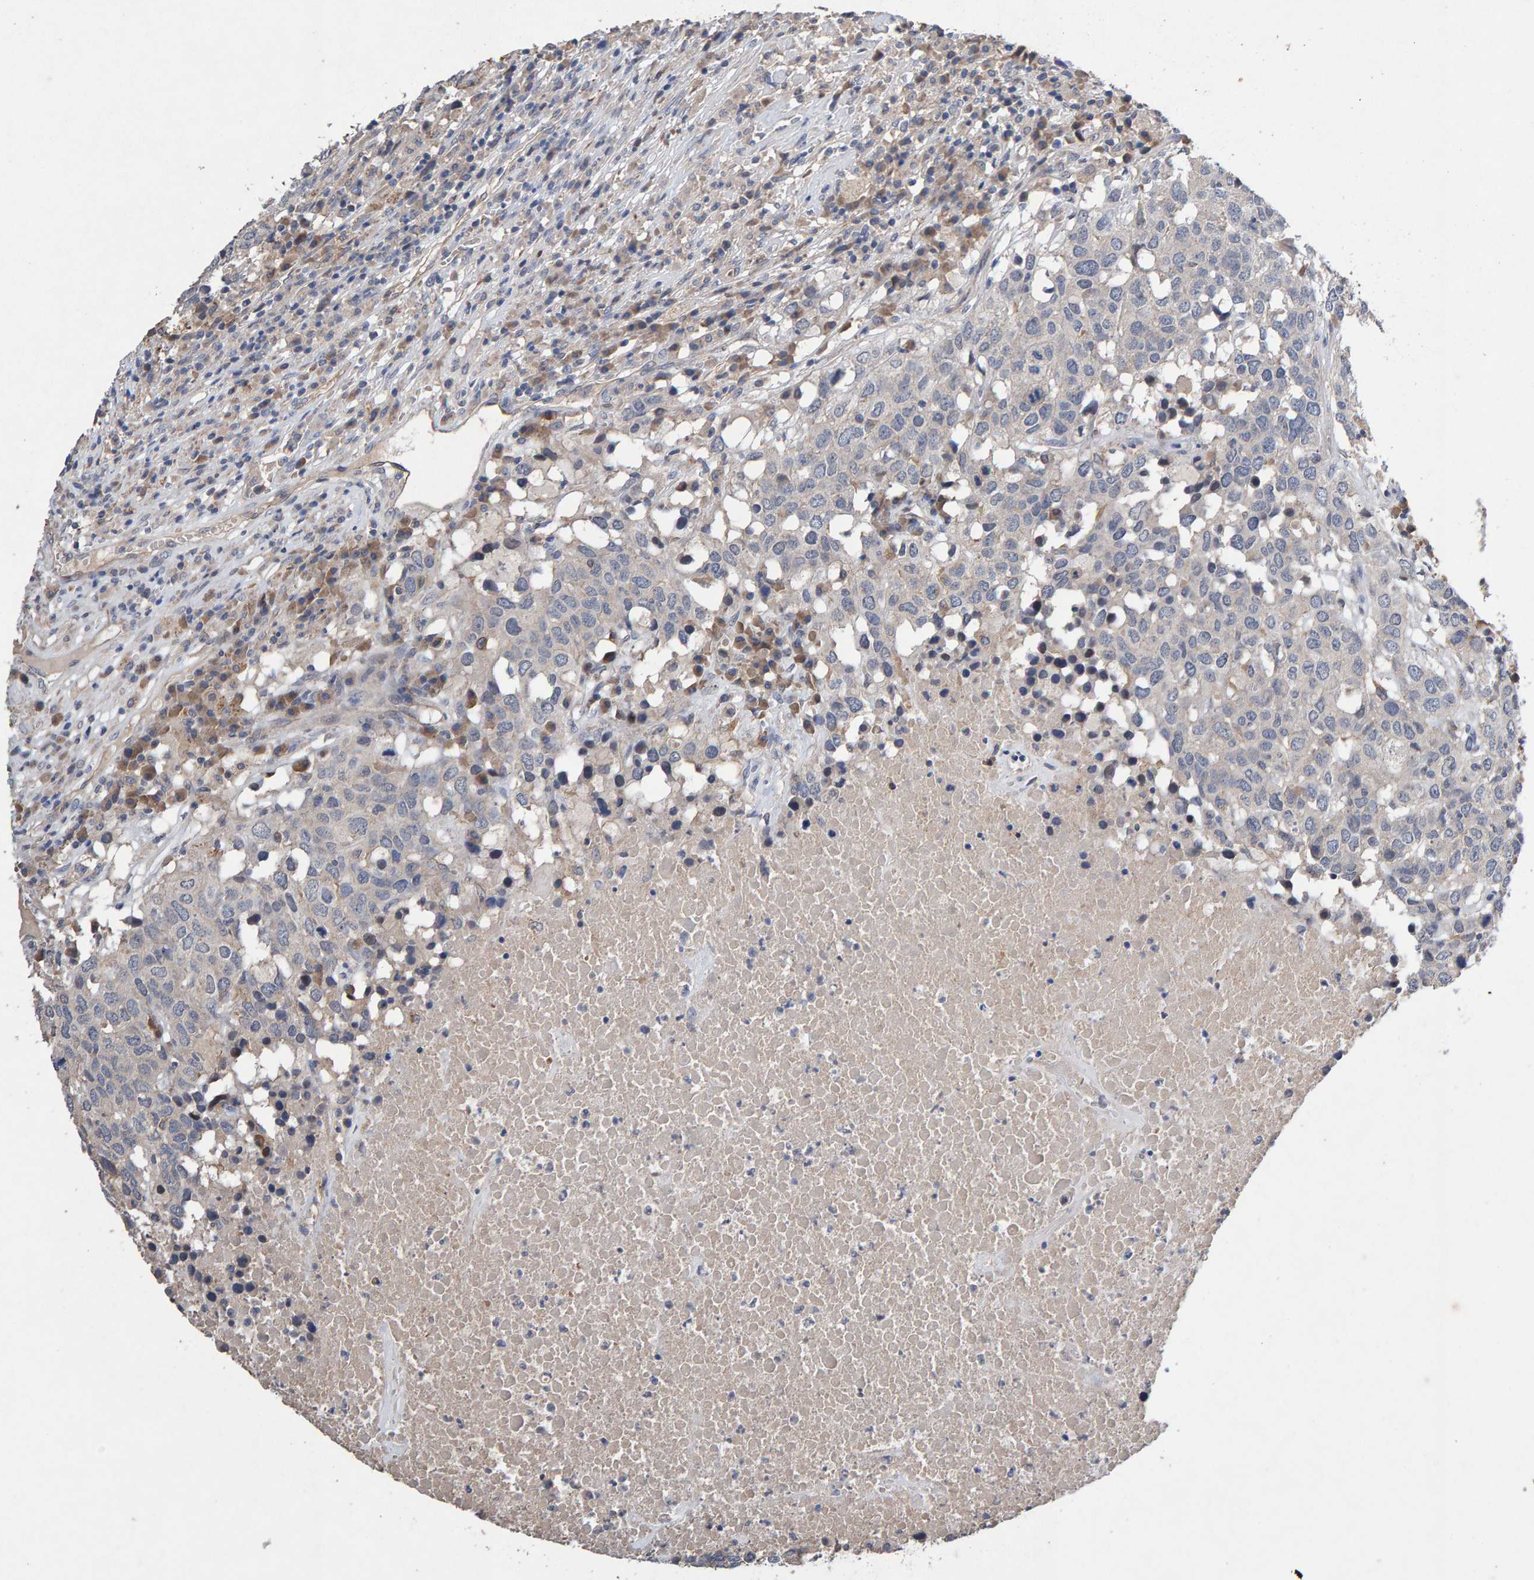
{"staining": {"intensity": "negative", "quantity": "none", "location": "none"}, "tissue": "head and neck cancer", "cell_type": "Tumor cells", "image_type": "cancer", "snomed": [{"axis": "morphology", "description": "Squamous cell carcinoma, NOS"}, {"axis": "topography", "description": "Head-Neck"}], "caption": "DAB (3,3'-diaminobenzidine) immunohistochemical staining of head and neck squamous cell carcinoma reveals no significant expression in tumor cells.", "gene": "EFR3A", "patient": {"sex": "male", "age": 66}}